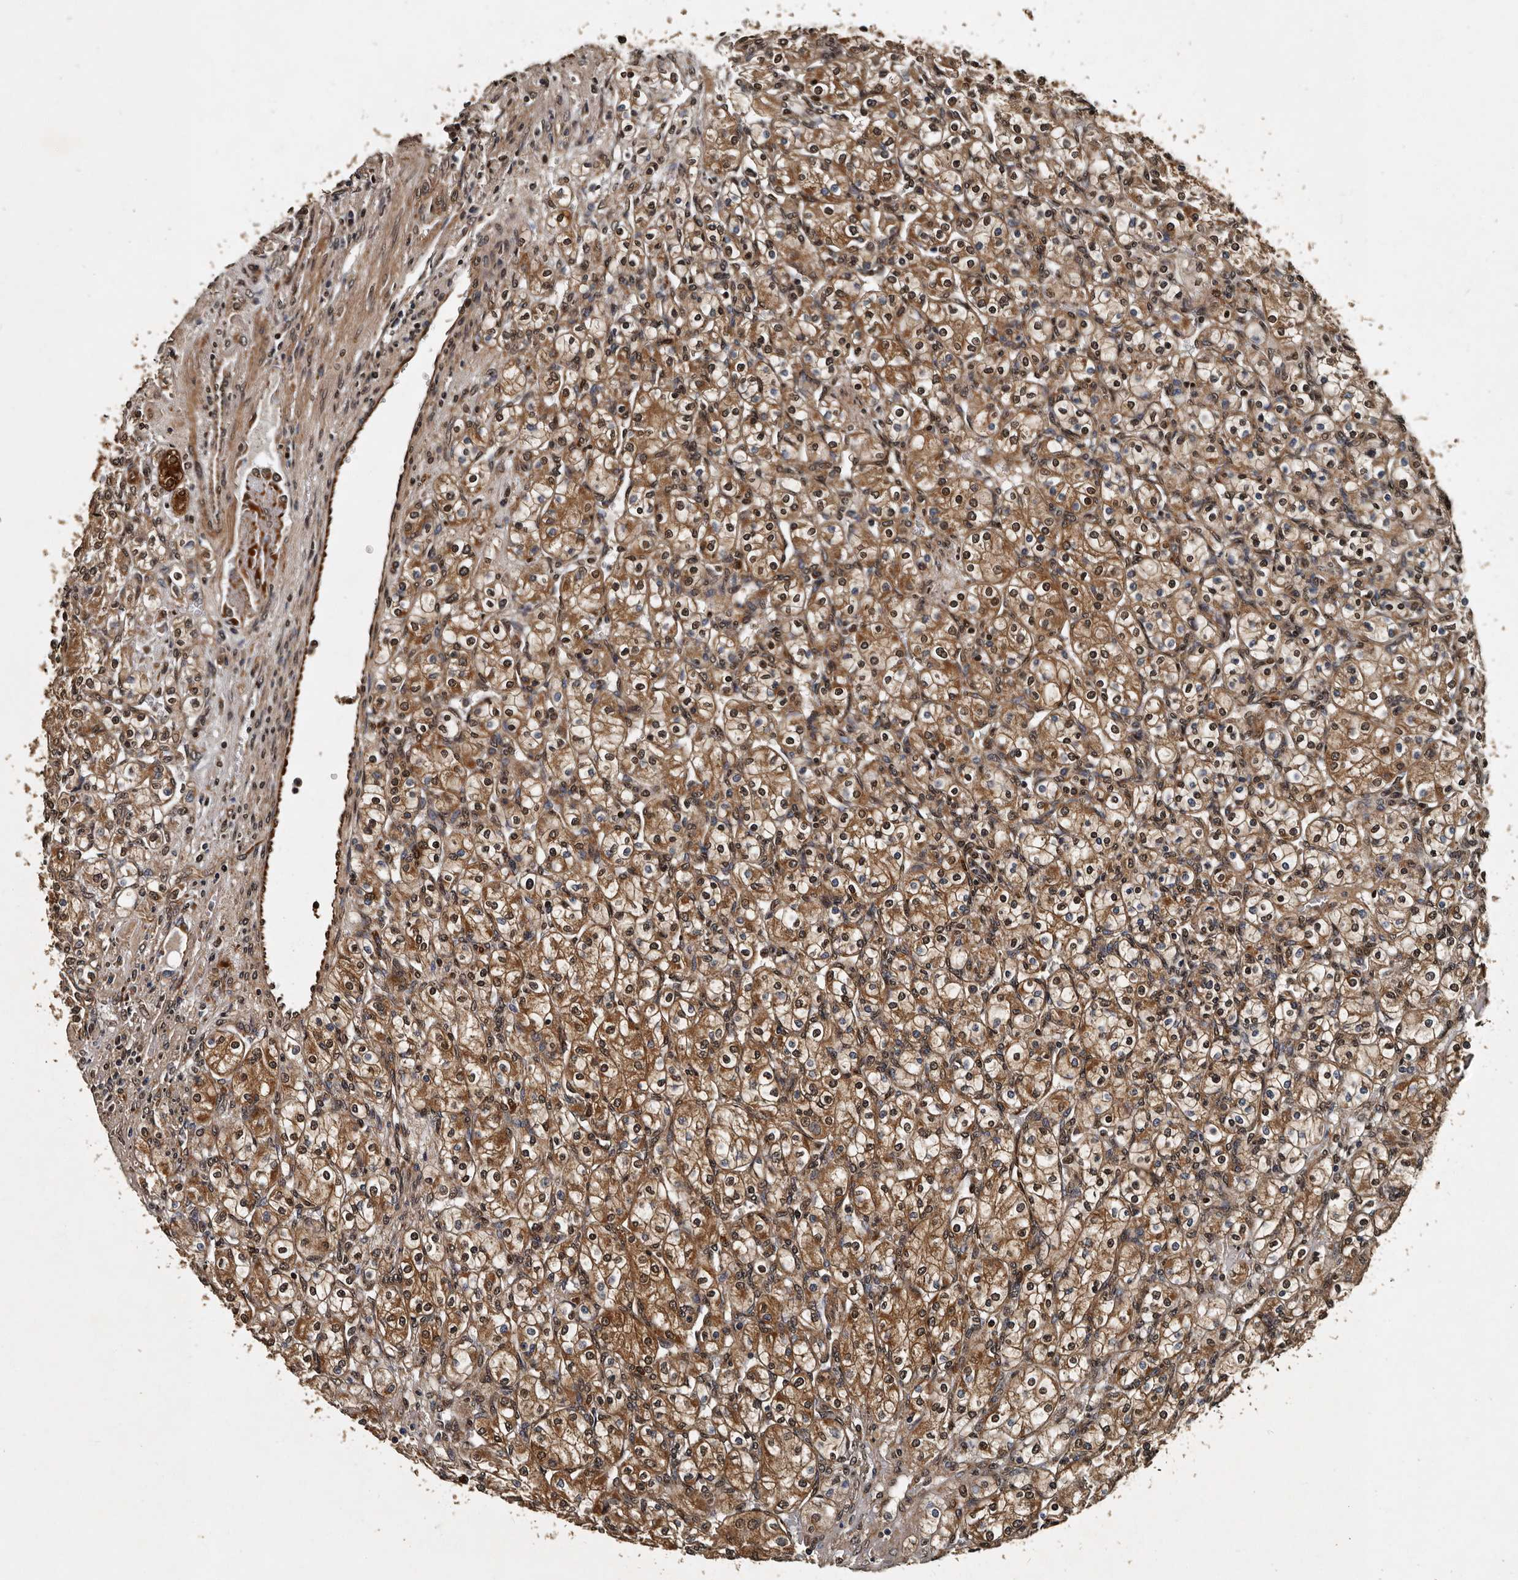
{"staining": {"intensity": "moderate", "quantity": ">75%", "location": "cytoplasmic/membranous,nuclear"}, "tissue": "renal cancer", "cell_type": "Tumor cells", "image_type": "cancer", "snomed": [{"axis": "morphology", "description": "Adenocarcinoma, NOS"}, {"axis": "topography", "description": "Kidney"}], "caption": "Renal adenocarcinoma tissue exhibits moderate cytoplasmic/membranous and nuclear positivity in about >75% of tumor cells The staining was performed using DAB to visualize the protein expression in brown, while the nuclei were stained in blue with hematoxylin (Magnification: 20x).", "gene": "CPNE3", "patient": {"sex": "male", "age": 77}}